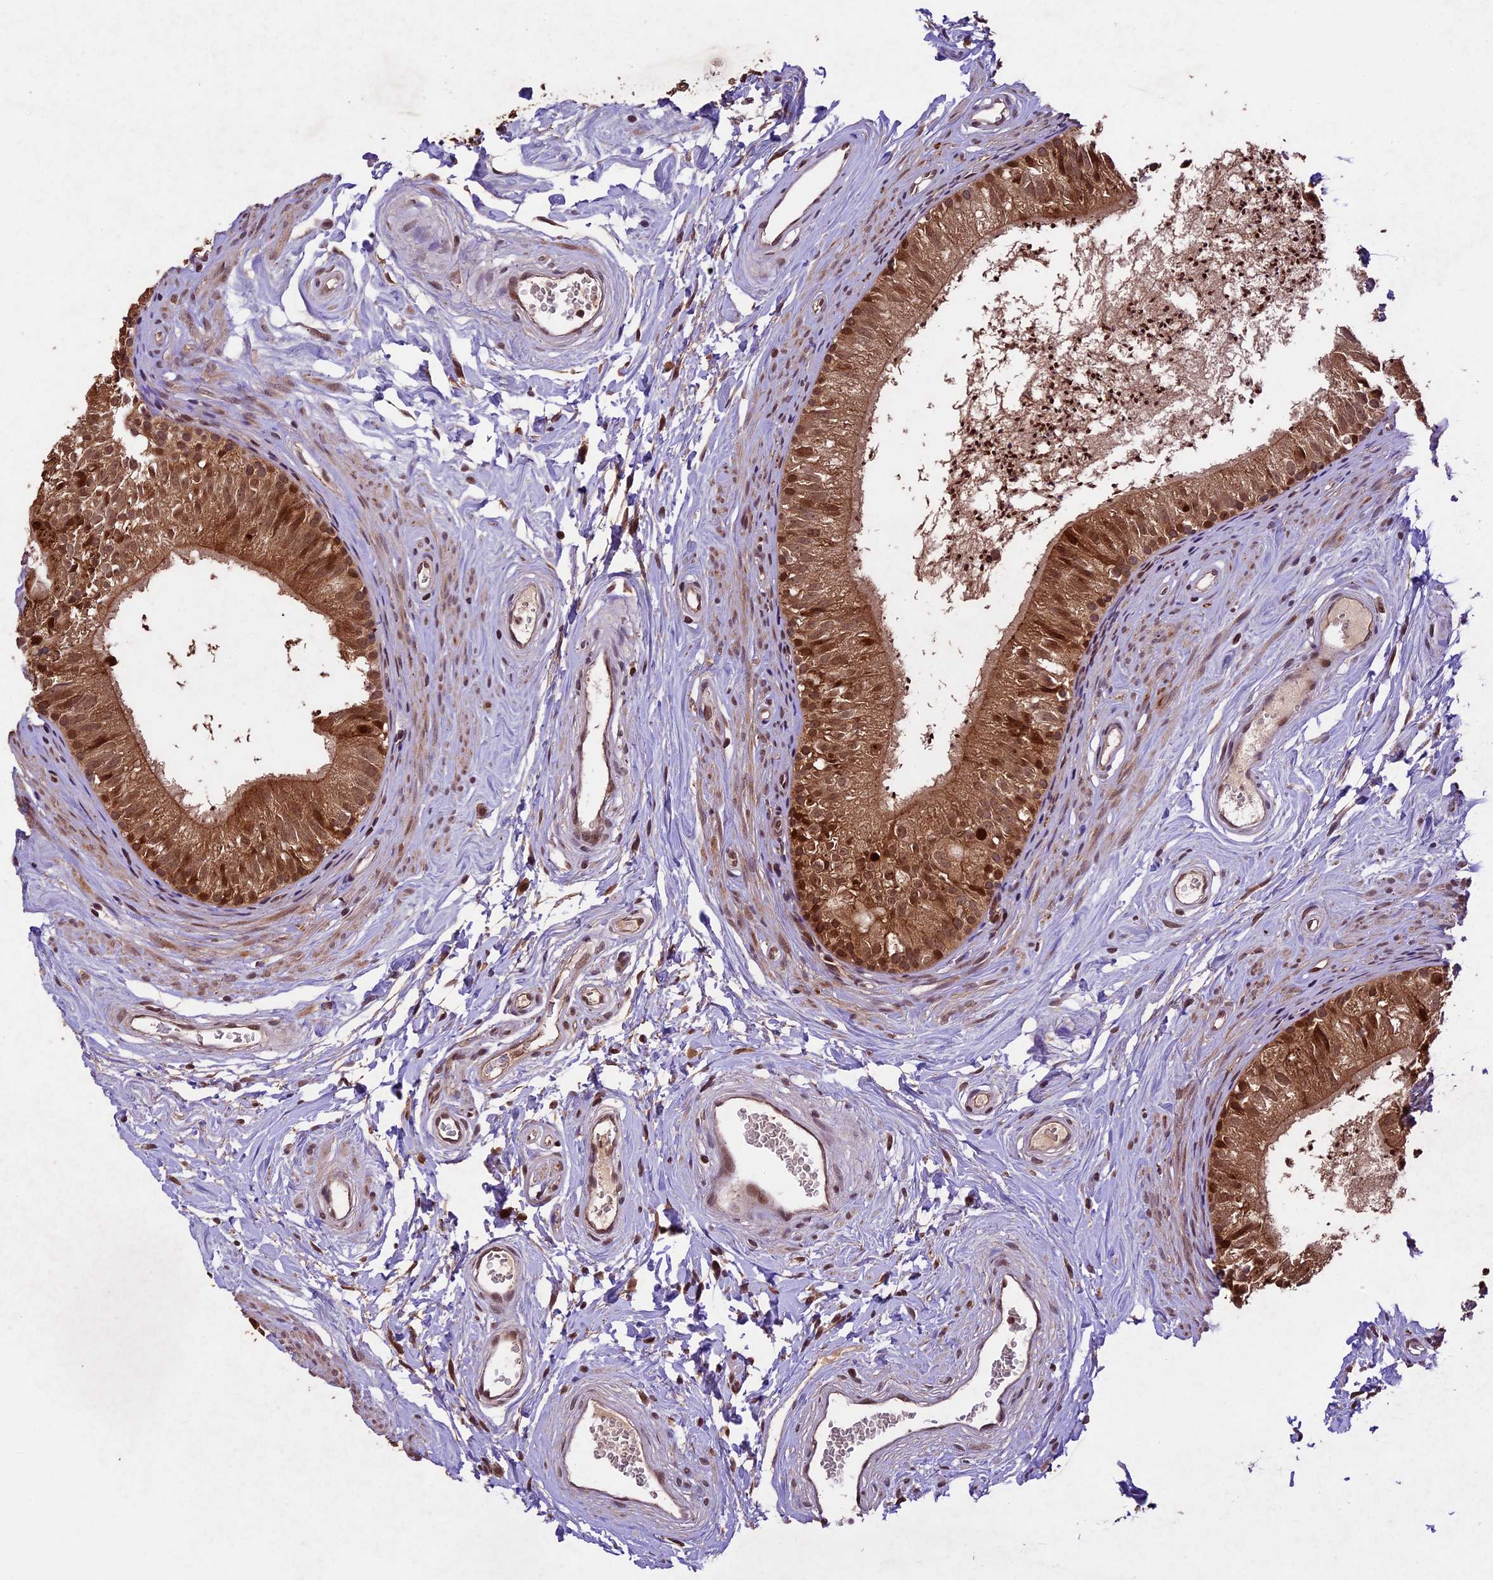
{"staining": {"intensity": "moderate", "quantity": ">75%", "location": "cytoplasmic/membranous,nuclear"}, "tissue": "epididymis", "cell_type": "Glandular cells", "image_type": "normal", "snomed": [{"axis": "morphology", "description": "Normal tissue, NOS"}, {"axis": "topography", "description": "Epididymis"}], "caption": "Epididymis stained for a protein (brown) displays moderate cytoplasmic/membranous,nuclear positive positivity in approximately >75% of glandular cells.", "gene": "CDKN2AIP", "patient": {"sex": "male", "age": 56}}